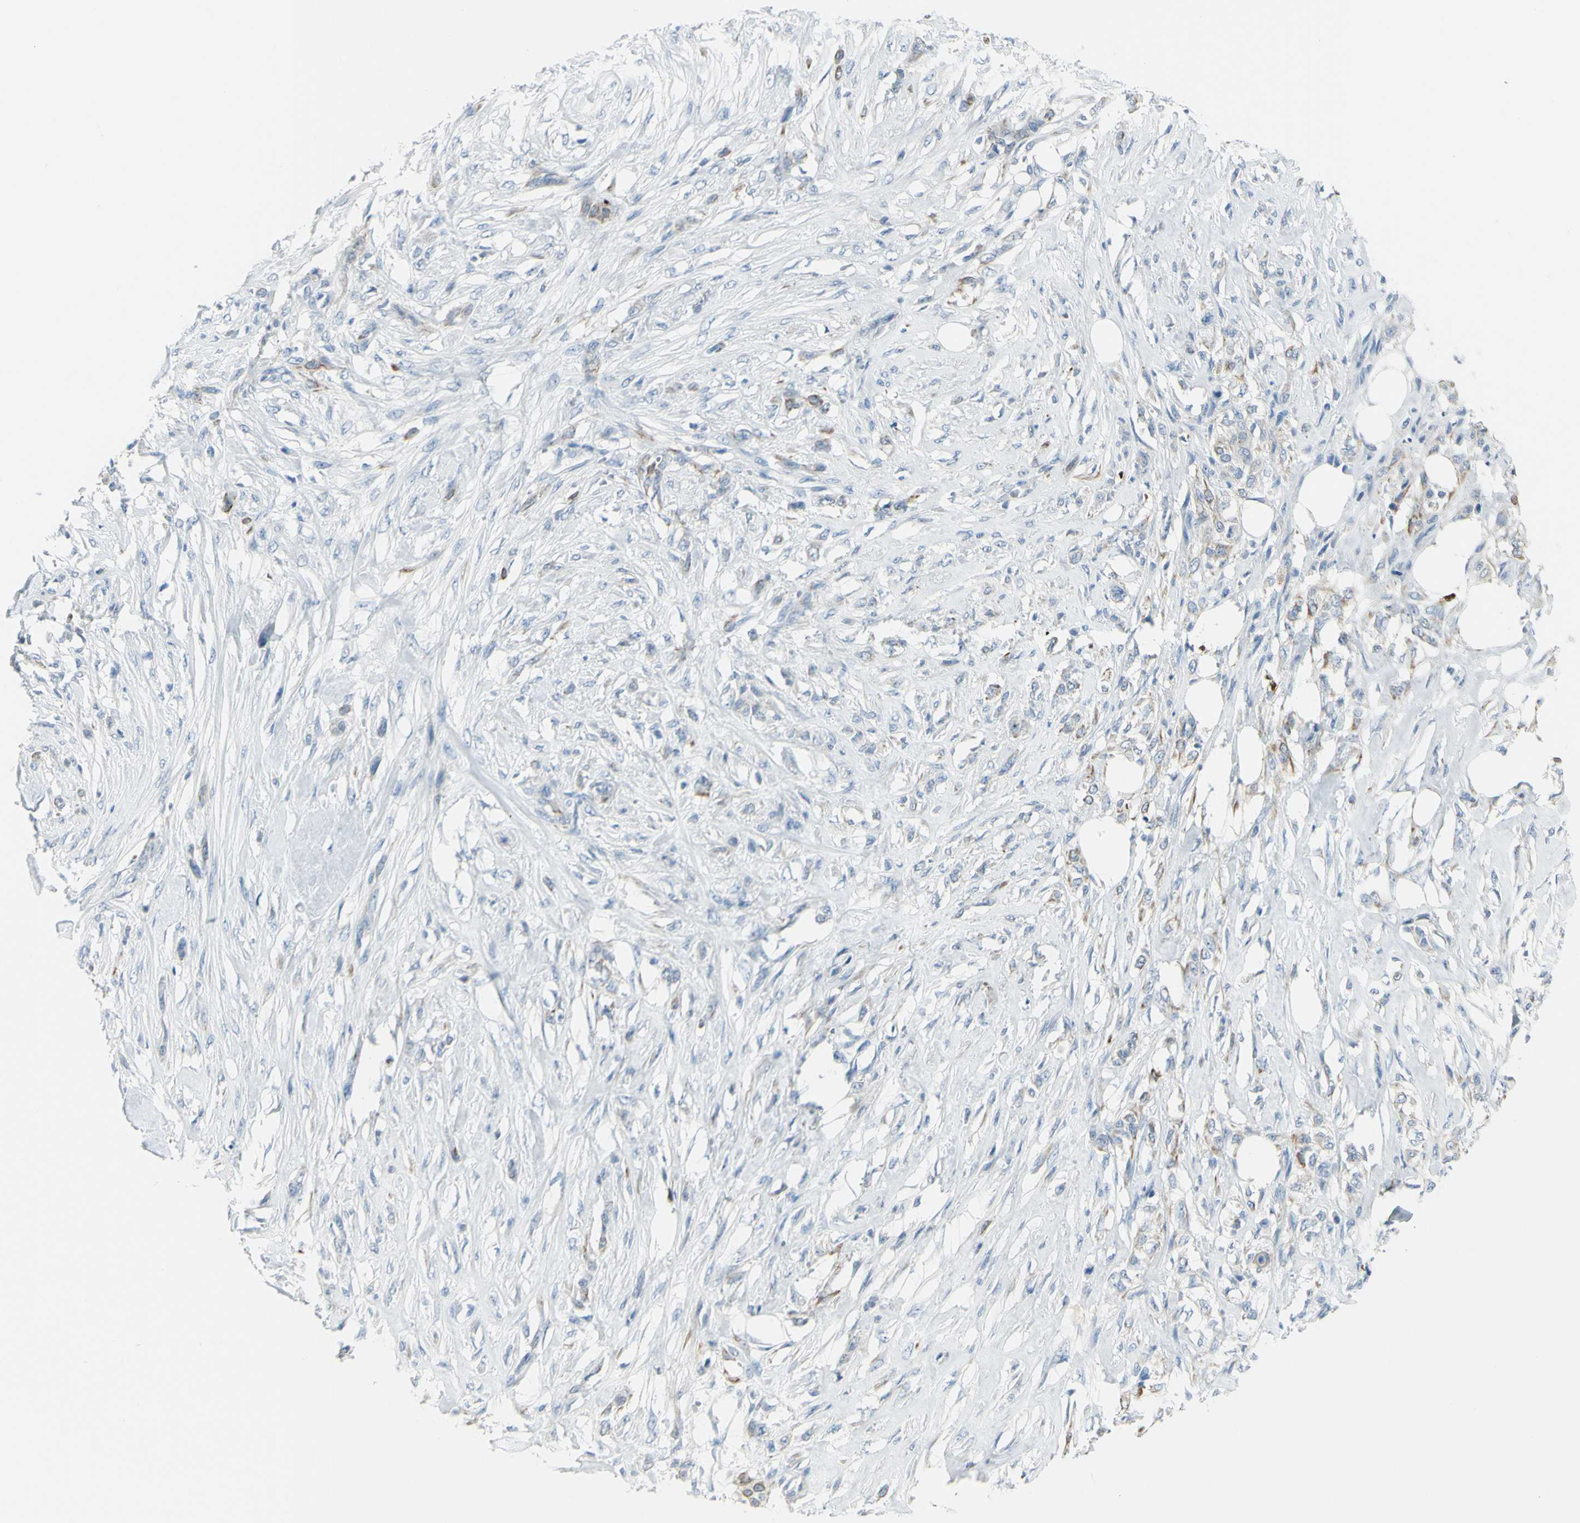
{"staining": {"intensity": "weak", "quantity": ">75%", "location": "cytoplasmic/membranous"}, "tissue": "skin cancer", "cell_type": "Tumor cells", "image_type": "cancer", "snomed": [{"axis": "morphology", "description": "Squamous cell carcinoma, NOS"}, {"axis": "topography", "description": "Skin"}], "caption": "Brown immunohistochemical staining in skin cancer (squamous cell carcinoma) exhibits weak cytoplasmic/membranous expression in approximately >75% of tumor cells.", "gene": "ZNF557", "patient": {"sex": "female", "age": 59}}